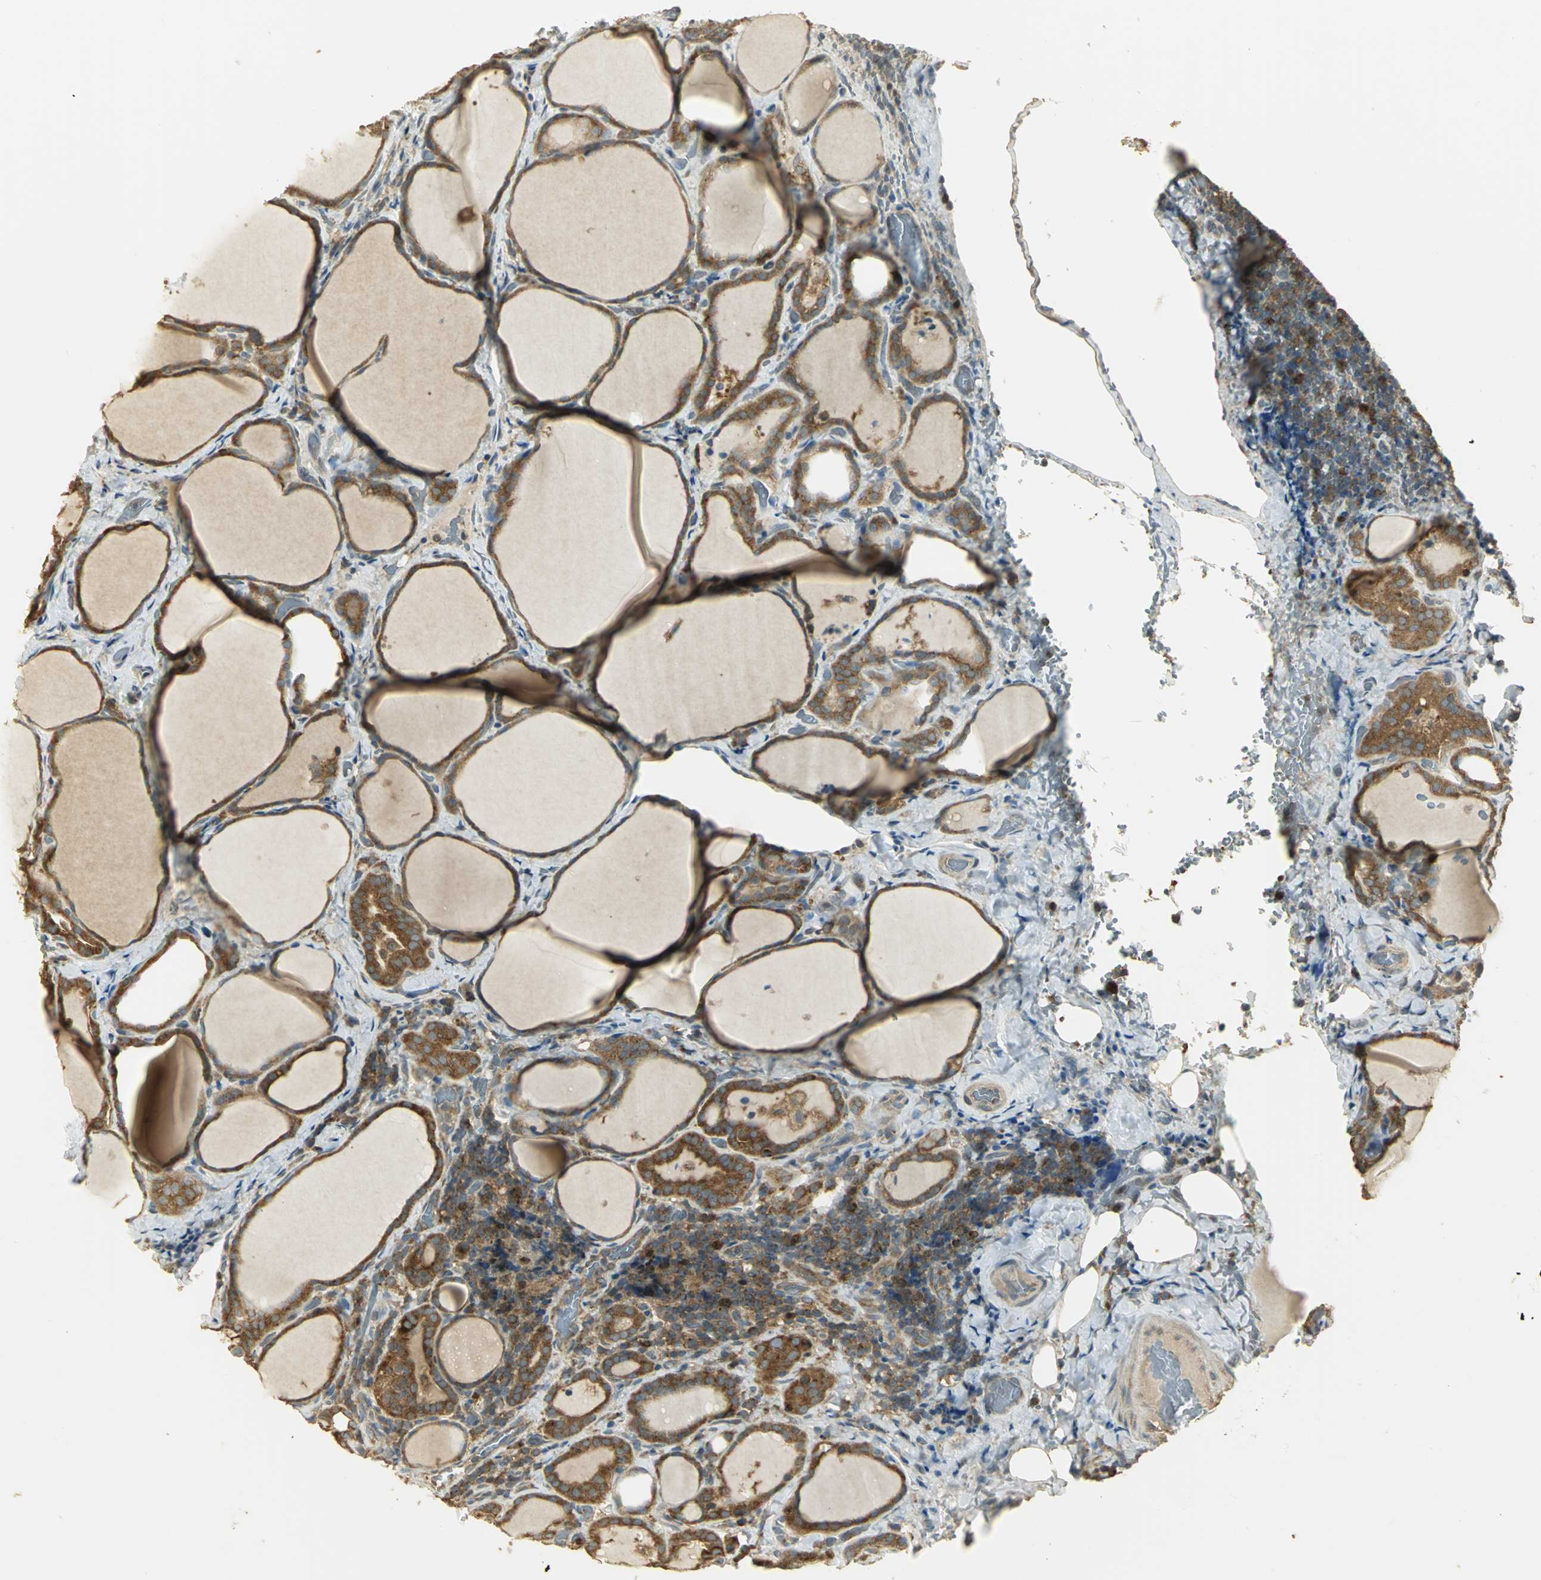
{"staining": {"intensity": "strong", "quantity": ">75%", "location": "cytoplasmic/membranous"}, "tissue": "thyroid cancer", "cell_type": "Tumor cells", "image_type": "cancer", "snomed": [{"axis": "morphology", "description": "Papillary adenocarcinoma, NOS"}, {"axis": "topography", "description": "Thyroid gland"}], "caption": "Tumor cells exhibit high levels of strong cytoplasmic/membranous positivity in approximately >75% of cells in human thyroid papillary adenocarcinoma.", "gene": "RARS1", "patient": {"sex": "female", "age": 30}}